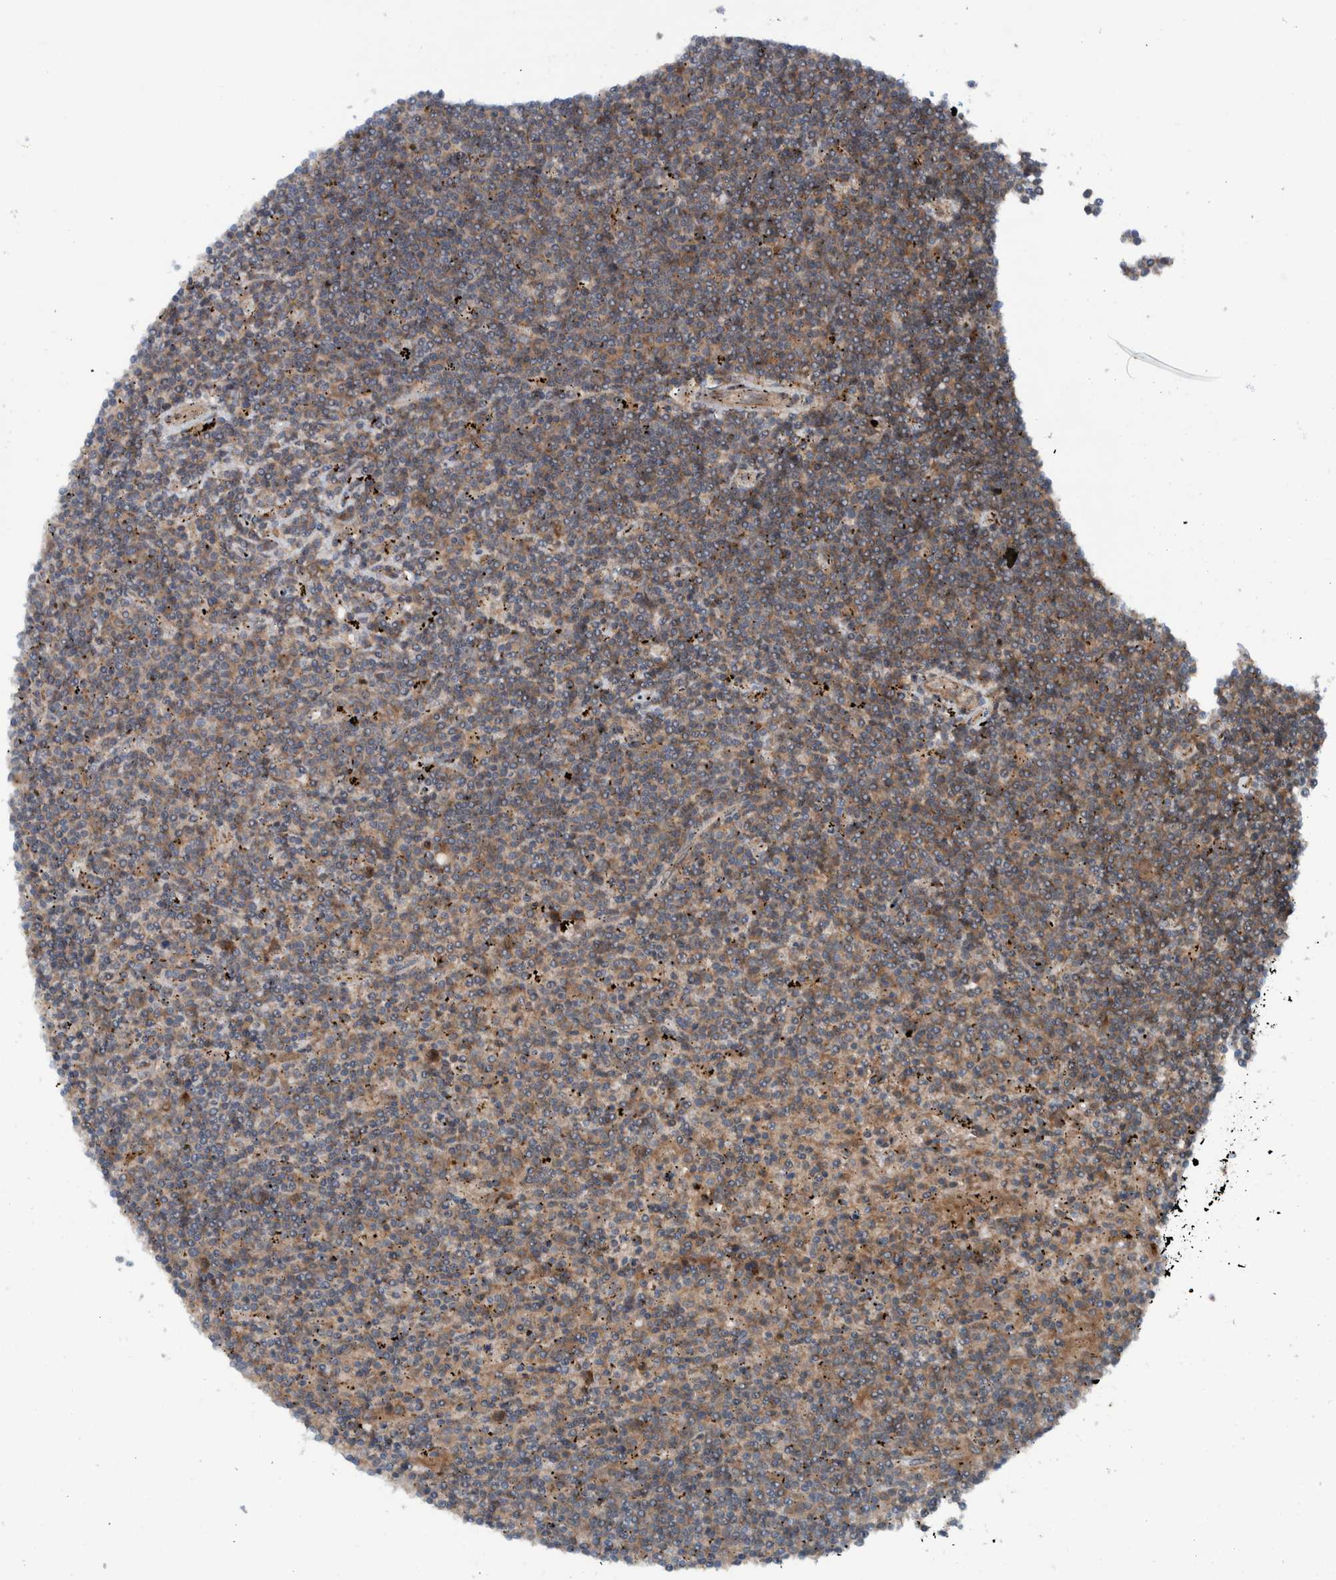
{"staining": {"intensity": "moderate", "quantity": ">75%", "location": "cytoplasmic/membranous"}, "tissue": "lymphoma", "cell_type": "Tumor cells", "image_type": "cancer", "snomed": [{"axis": "morphology", "description": "Malignant lymphoma, non-Hodgkin's type, Low grade"}, {"axis": "topography", "description": "Spleen"}], "caption": "Immunohistochemistry photomicrograph of neoplastic tissue: lymphoma stained using immunohistochemistry shows medium levels of moderate protein expression localized specifically in the cytoplasmic/membranous of tumor cells, appearing as a cytoplasmic/membranous brown color.", "gene": "CUEDC1", "patient": {"sex": "male", "age": 76}}